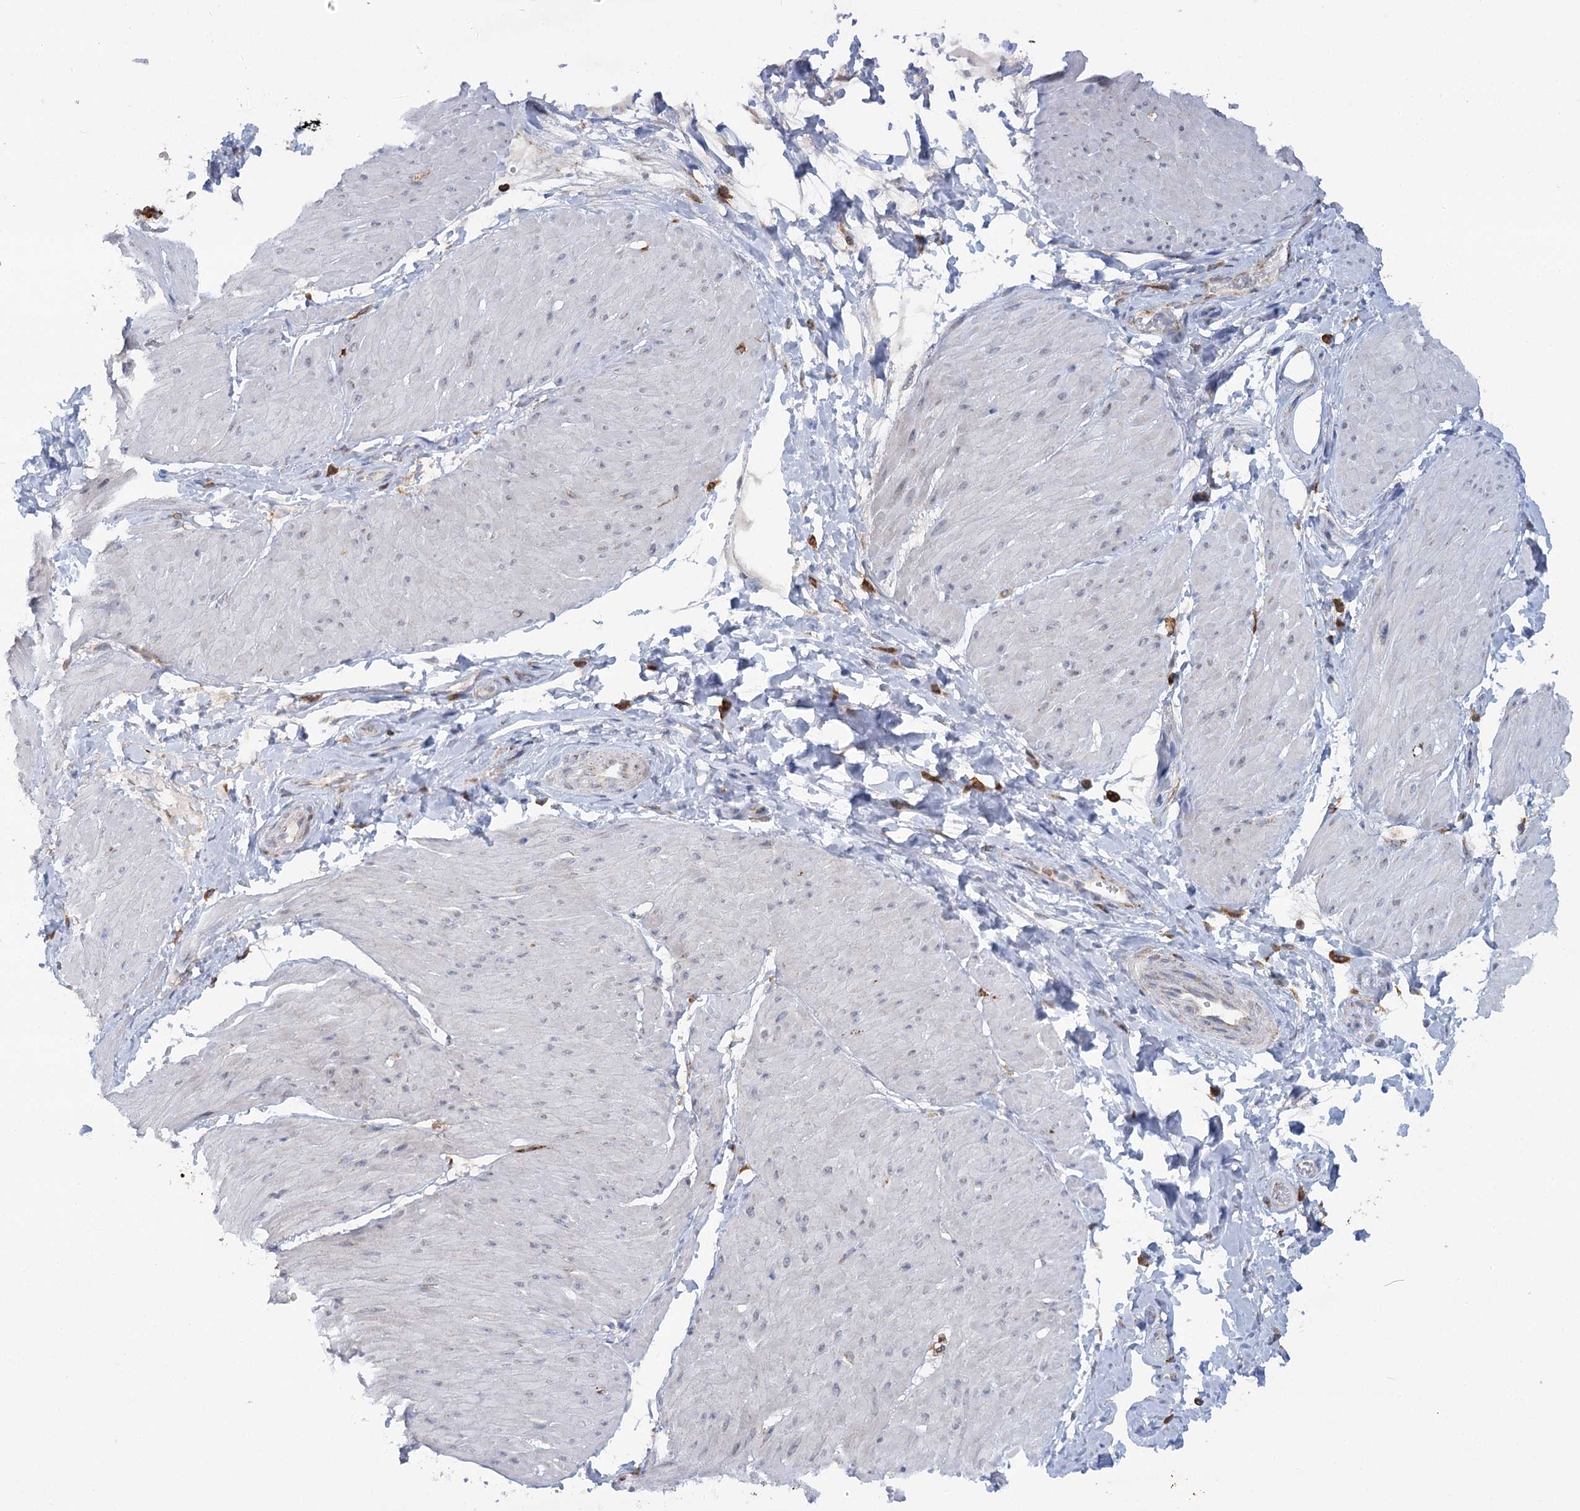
{"staining": {"intensity": "moderate", "quantity": "<25%", "location": "cytoplasmic/membranous"}, "tissue": "smooth muscle", "cell_type": "Smooth muscle cells", "image_type": "normal", "snomed": [{"axis": "morphology", "description": "Urothelial carcinoma, High grade"}, {"axis": "topography", "description": "Urinary bladder"}], "caption": "Immunohistochemistry staining of normal smooth muscle, which reveals low levels of moderate cytoplasmic/membranous expression in about <25% of smooth muscle cells indicating moderate cytoplasmic/membranous protein positivity. The staining was performed using DAB (3,3'-diaminobenzidine) (brown) for protein detection and nuclei were counterstained in hematoxylin (blue).", "gene": "TAS1R1", "patient": {"sex": "male", "age": 46}}